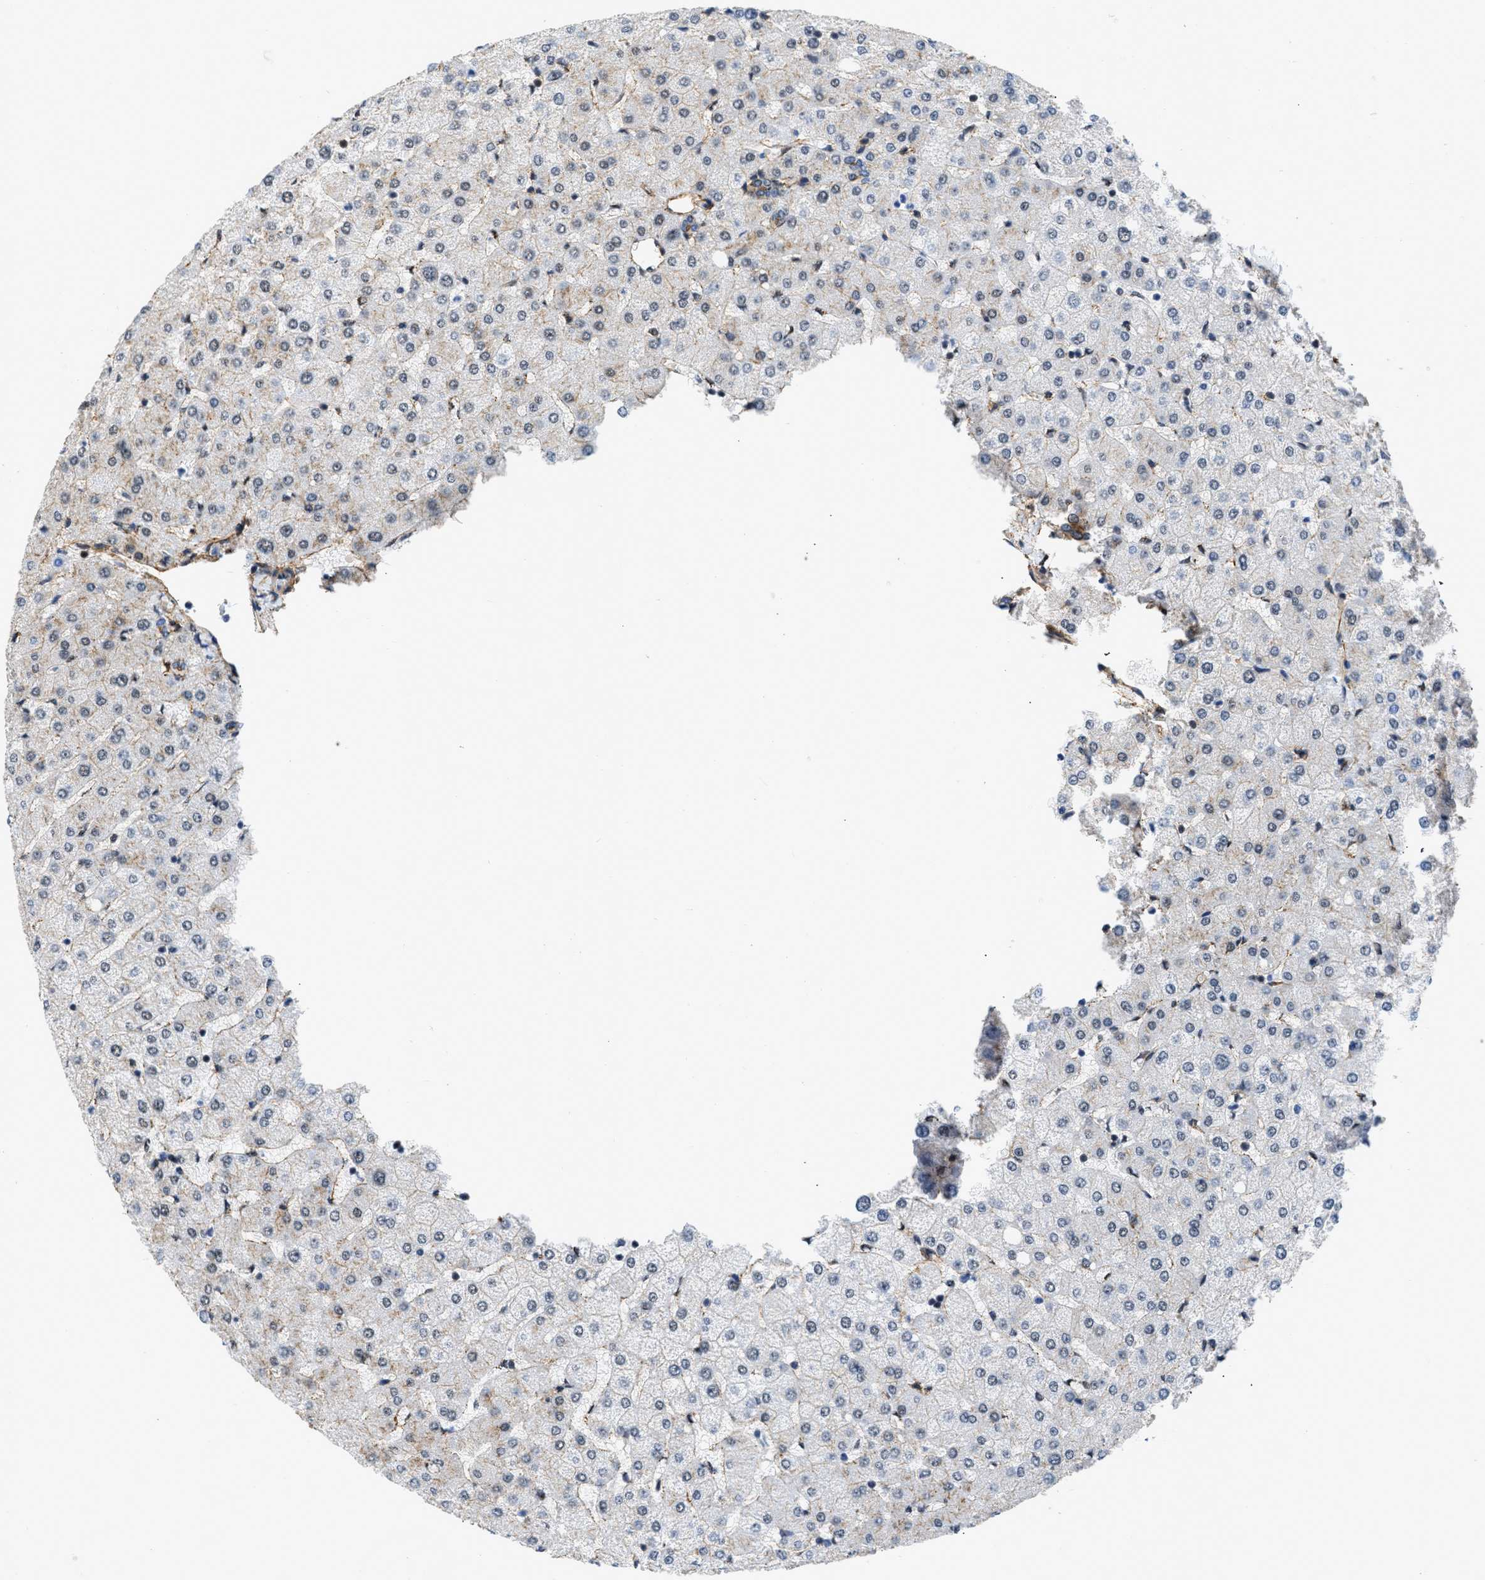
{"staining": {"intensity": "weak", "quantity": "<25%", "location": "cytoplasmic/membranous"}, "tissue": "liver", "cell_type": "Cholangiocytes", "image_type": "normal", "snomed": [{"axis": "morphology", "description": "Normal tissue, NOS"}, {"axis": "topography", "description": "Liver"}], "caption": "Immunohistochemistry of normal liver displays no staining in cholangiocytes. Brightfield microscopy of immunohistochemistry (IHC) stained with DAB (3,3'-diaminobenzidine) (brown) and hematoxylin (blue), captured at high magnification.", "gene": "SEPTIN2", "patient": {"sex": "female", "age": 54}}